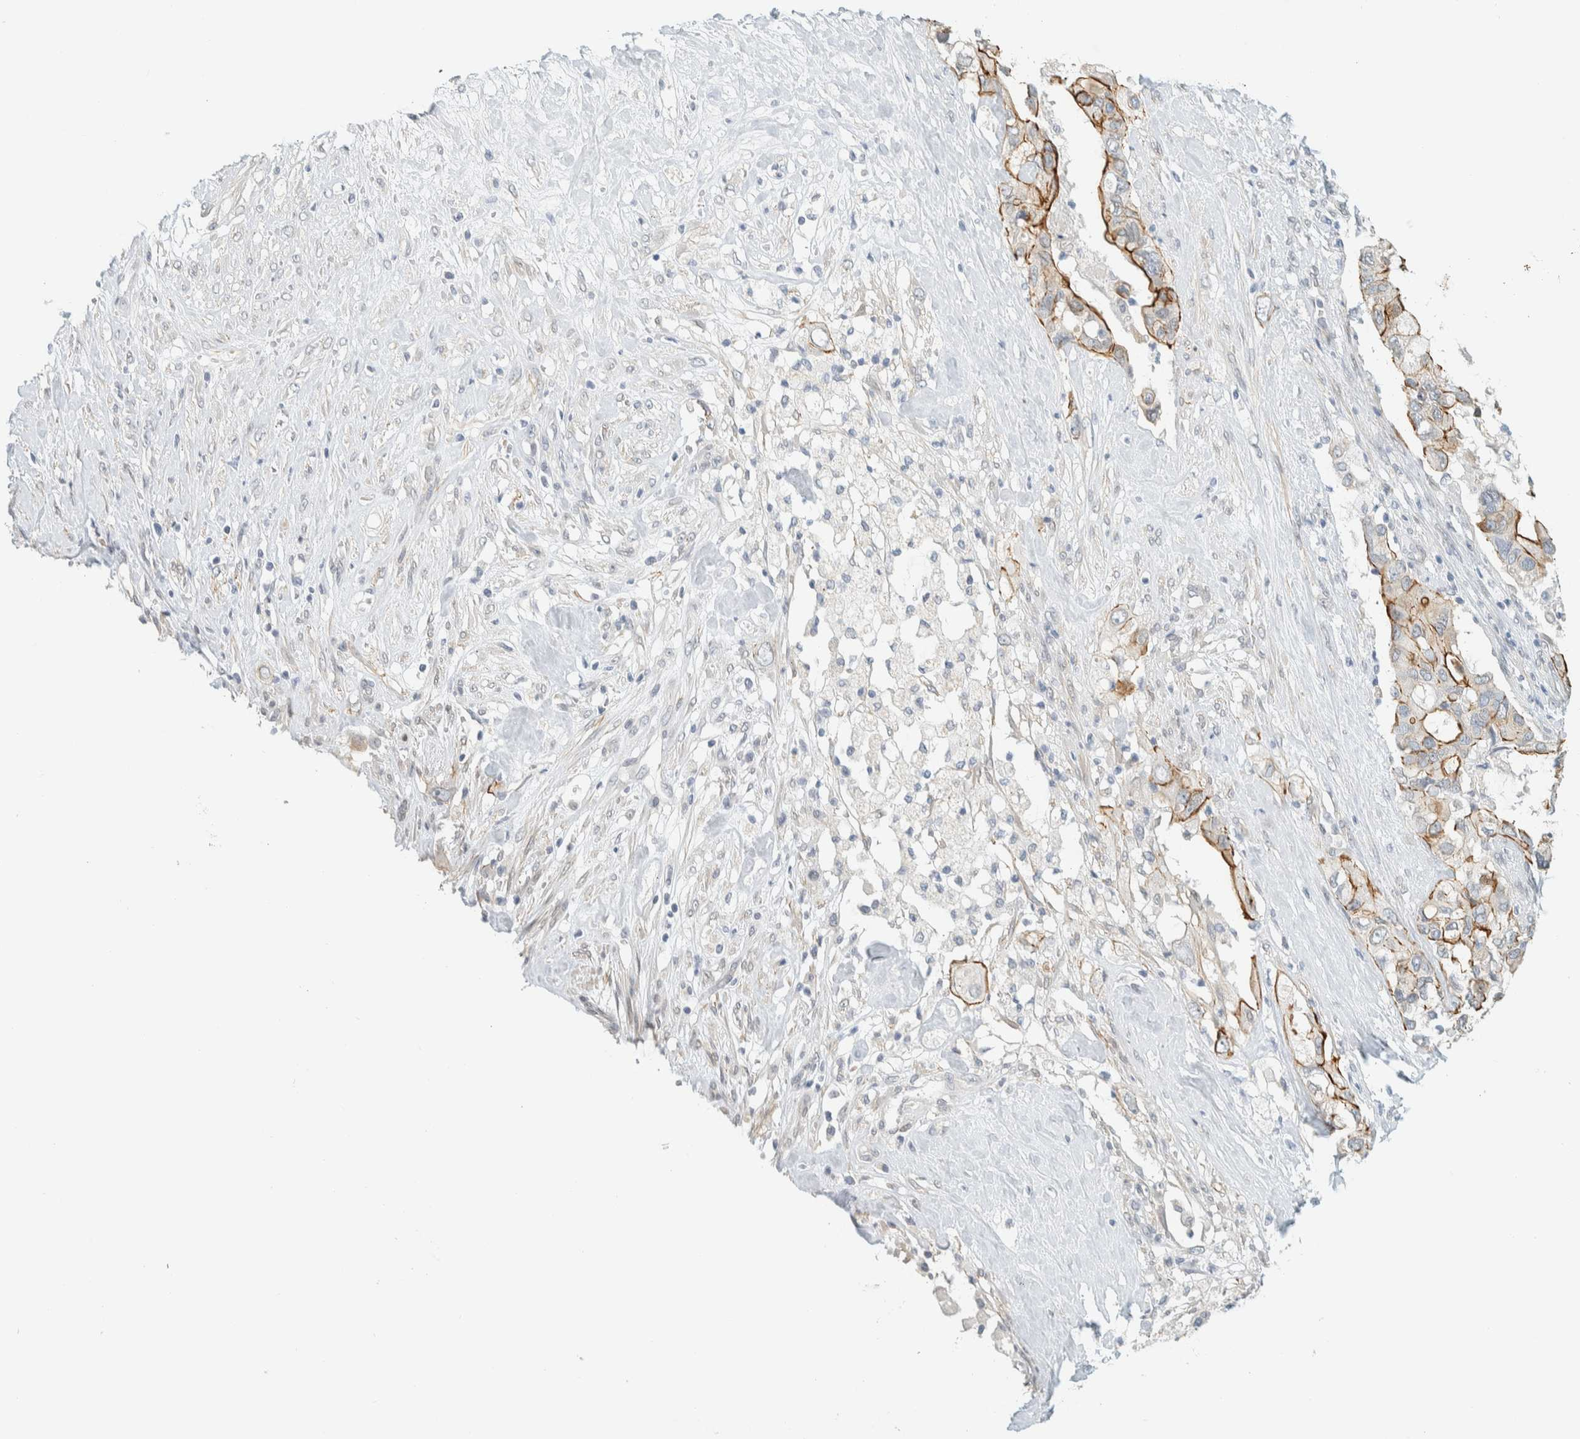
{"staining": {"intensity": "moderate", "quantity": "<25%", "location": "cytoplasmic/membranous"}, "tissue": "pancreatic cancer", "cell_type": "Tumor cells", "image_type": "cancer", "snomed": [{"axis": "morphology", "description": "Adenocarcinoma, NOS"}, {"axis": "topography", "description": "Pancreas"}], "caption": "IHC of pancreatic adenocarcinoma displays low levels of moderate cytoplasmic/membranous staining in approximately <25% of tumor cells. (Brightfield microscopy of DAB IHC at high magnification).", "gene": "C1QTNF12", "patient": {"sex": "female", "age": 56}}